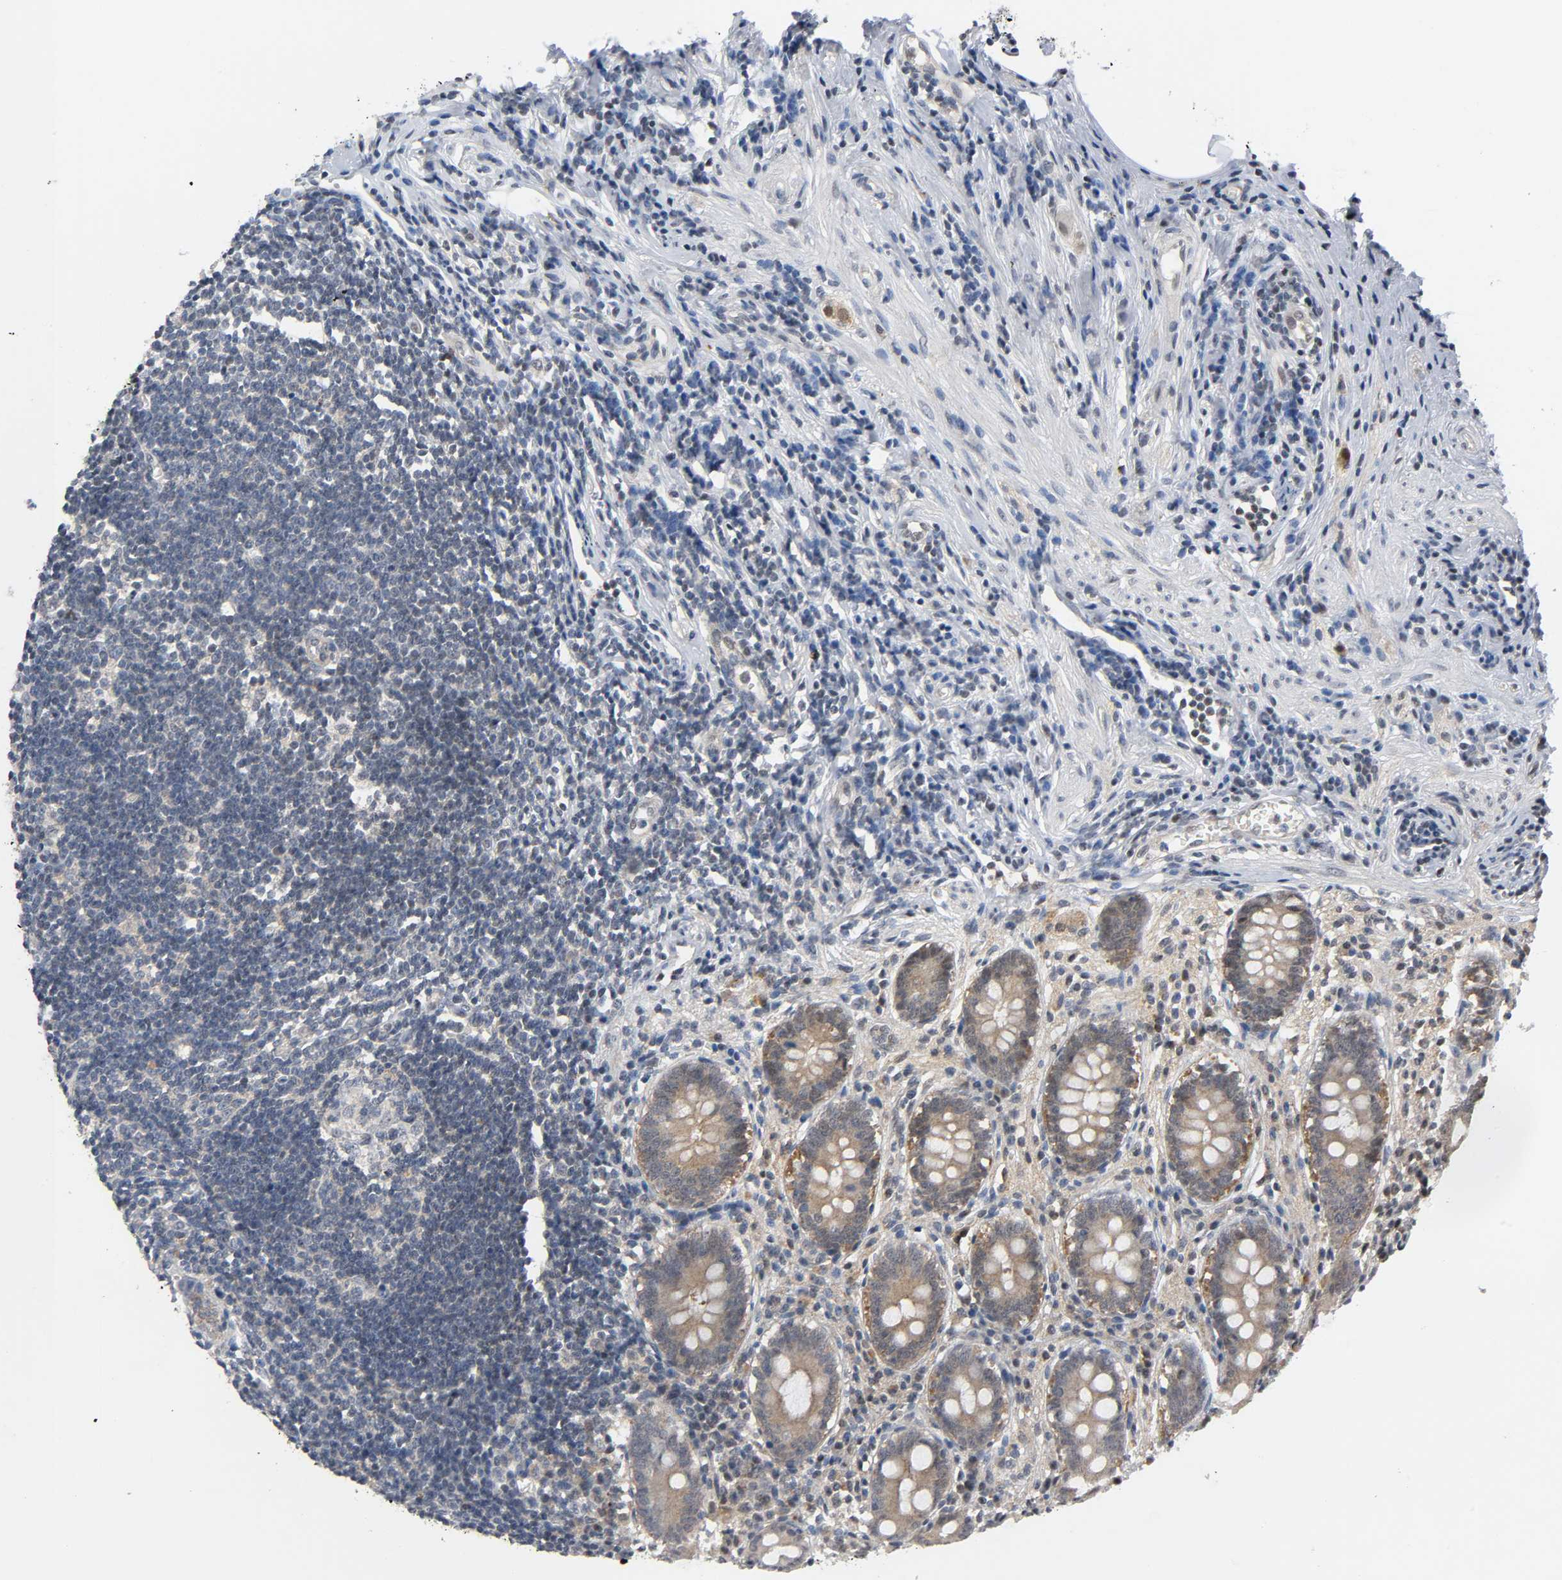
{"staining": {"intensity": "moderate", "quantity": ">75%", "location": "cytoplasmic/membranous"}, "tissue": "appendix", "cell_type": "Glandular cells", "image_type": "normal", "snomed": [{"axis": "morphology", "description": "Normal tissue, NOS"}, {"axis": "topography", "description": "Appendix"}], "caption": "IHC of unremarkable human appendix shows medium levels of moderate cytoplasmic/membranous positivity in approximately >75% of glandular cells.", "gene": "HDAC6", "patient": {"sex": "female", "age": 50}}